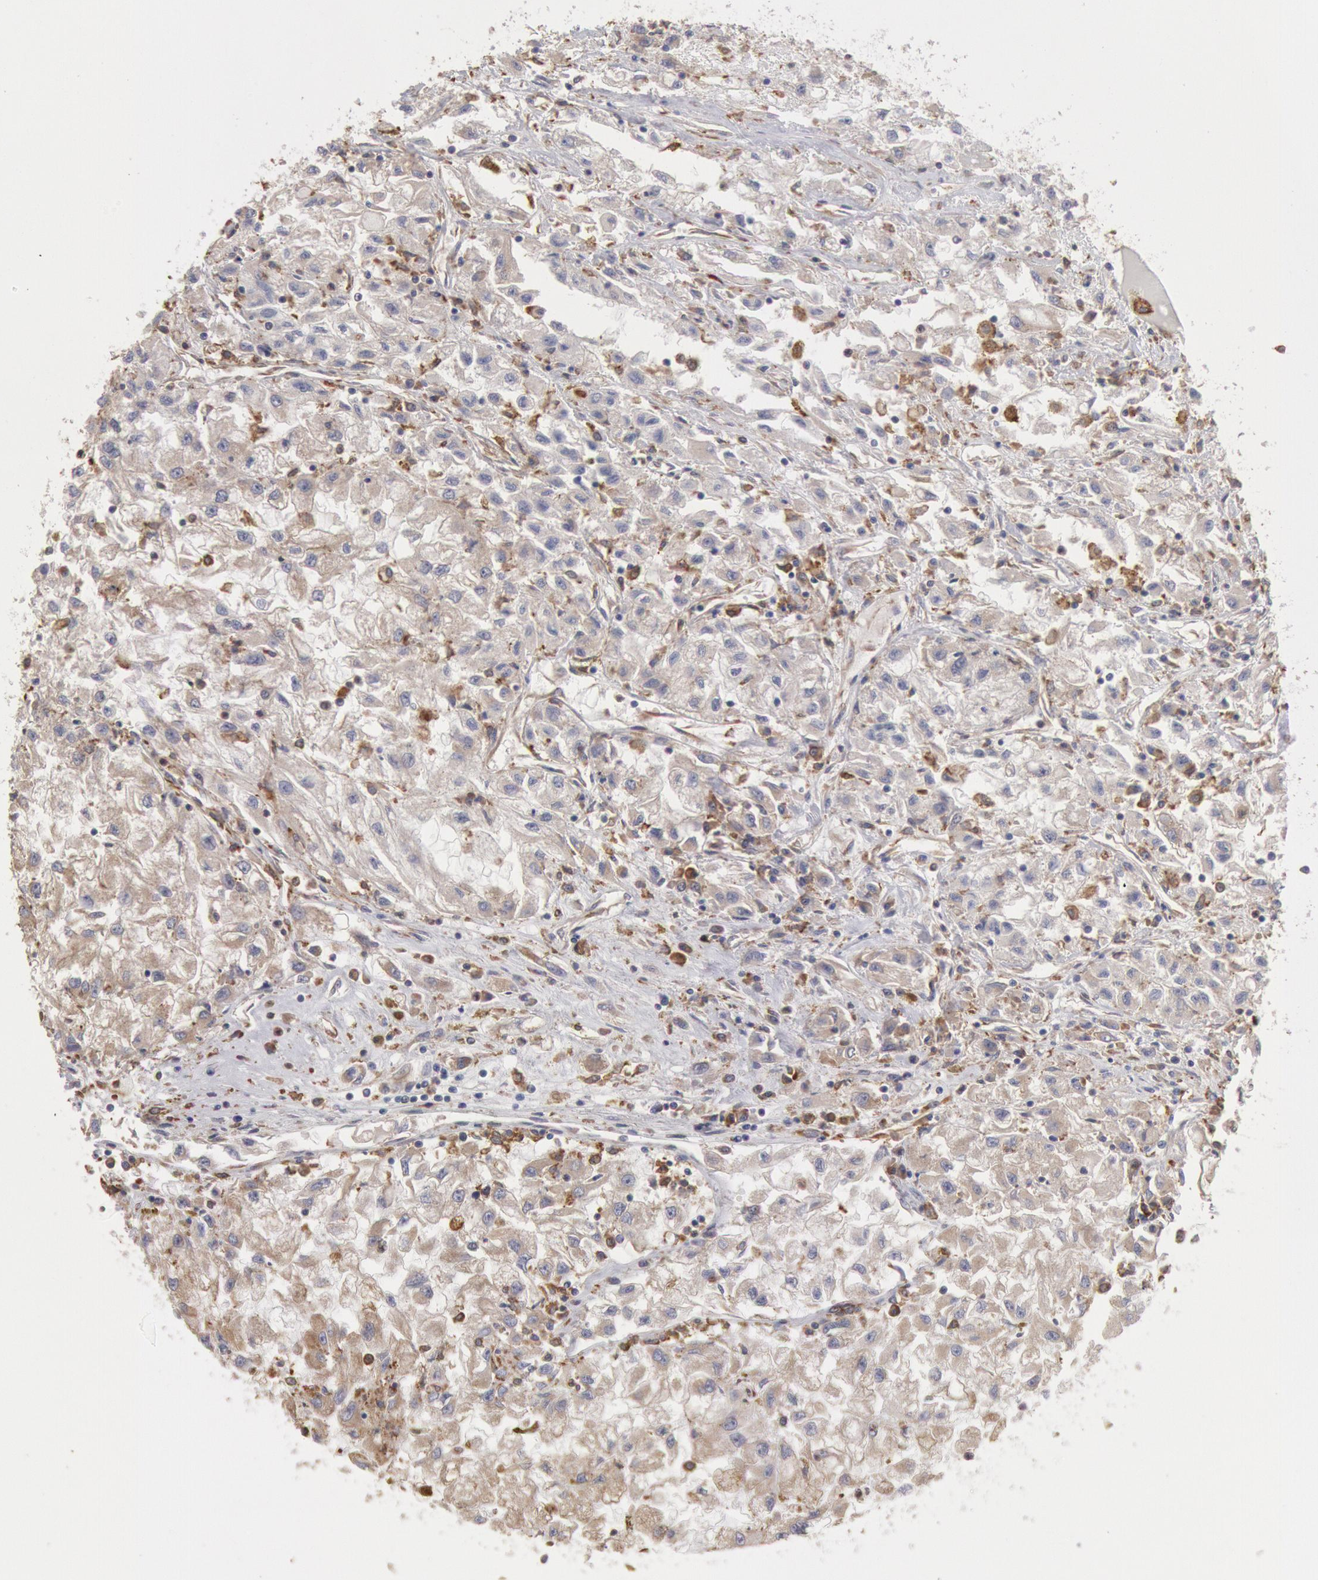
{"staining": {"intensity": "weak", "quantity": ">75%", "location": "cytoplasmic/membranous"}, "tissue": "renal cancer", "cell_type": "Tumor cells", "image_type": "cancer", "snomed": [{"axis": "morphology", "description": "Adenocarcinoma, NOS"}, {"axis": "topography", "description": "Kidney"}], "caption": "Brown immunohistochemical staining in human renal cancer (adenocarcinoma) shows weak cytoplasmic/membranous staining in about >75% of tumor cells.", "gene": "ERP44", "patient": {"sex": "male", "age": 59}}